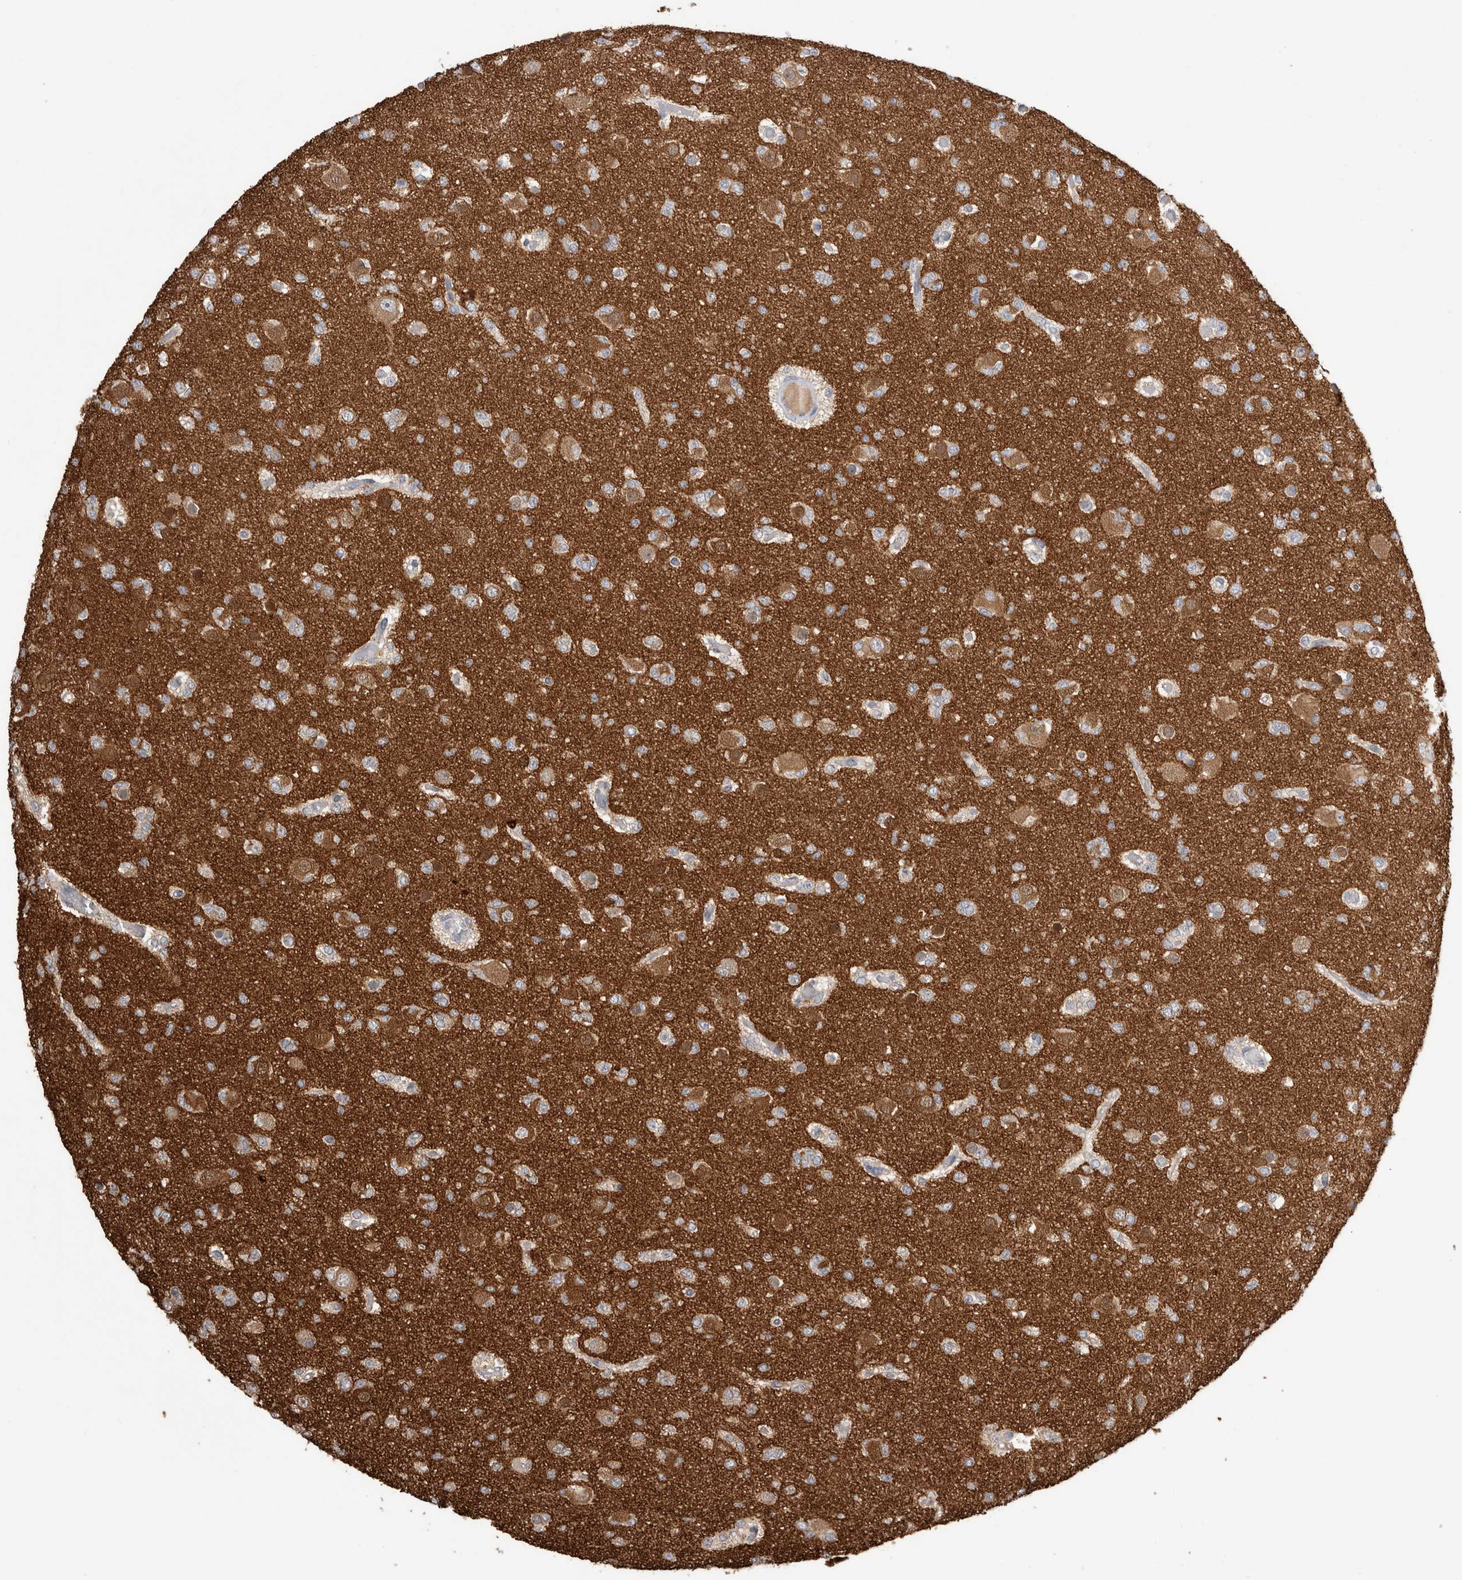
{"staining": {"intensity": "moderate", "quantity": "<25%", "location": "cytoplasmic/membranous"}, "tissue": "glioma", "cell_type": "Tumor cells", "image_type": "cancer", "snomed": [{"axis": "morphology", "description": "Glioma, malignant, Low grade"}, {"axis": "topography", "description": "Brain"}], "caption": "A high-resolution photomicrograph shows immunohistochemistry staining of low-grade glioma (malignant), which displays moderate cytoplasmic/membranous positivity in about <25% of tumor cells.", "gene": "PPP3CC", "patient": {"sex": "female", "age": 22}}